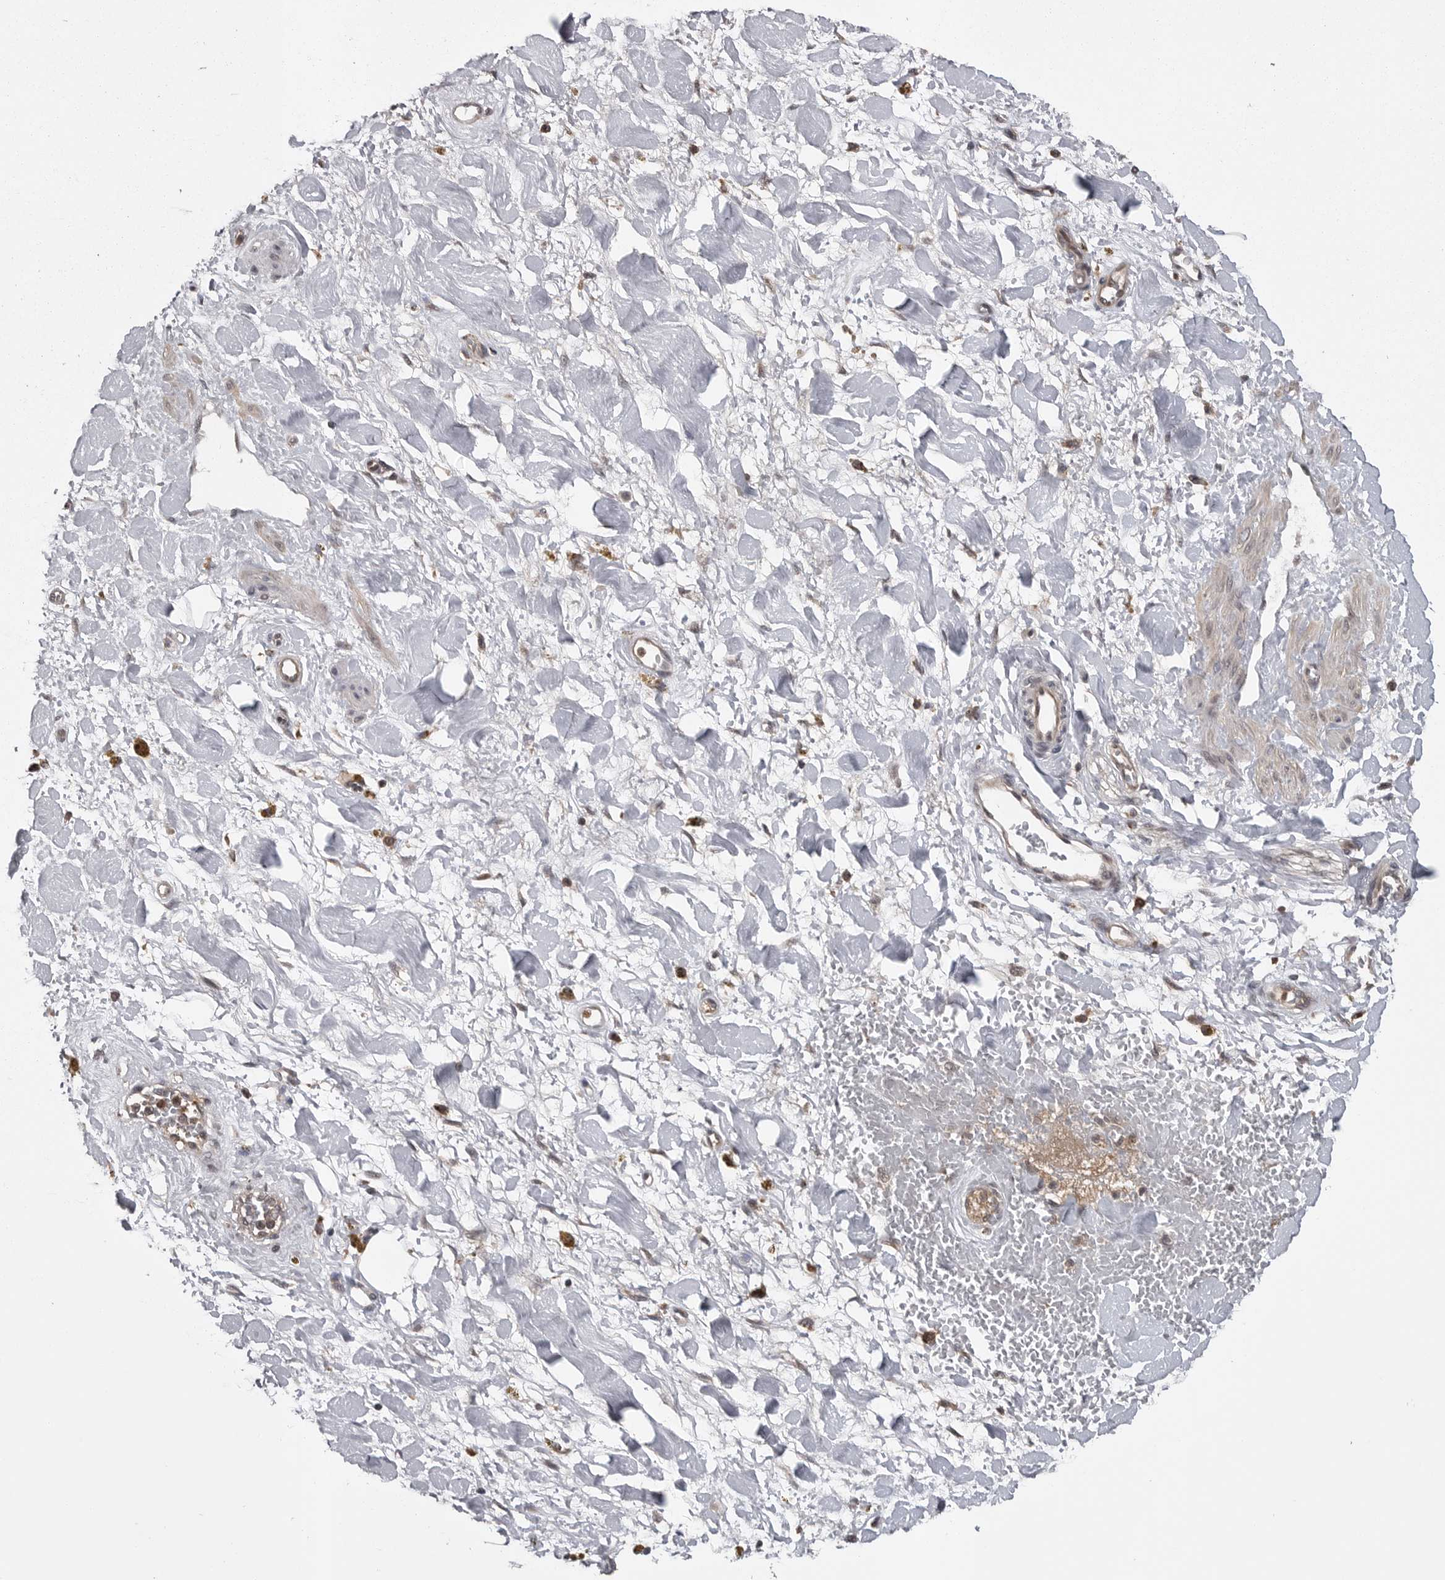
{"staining": {"intensity": "weak", "quantity": ">75%", "location": "cytoplasmic/membranous"}, "tissue": "soft tissue", "cell_type": "Fibroblasts", "image_type": "normal", "snomed": [{"axis": "morphology", "description": "Normal tissue, NOS"}, {"axis": "topography", "description": "Kidney"}, {"axis": "topography", "description": "Peripheral nerve tissue"}], "caption": "Immunohistochemistry (IHC) of unremarkable human soft tissue reveals low levels of weak cytoplasmic/membranous staining in approximately >75% of fibroblasts.", "gene": "AOAH", "patient": {"sex": "male", "age": 7}}